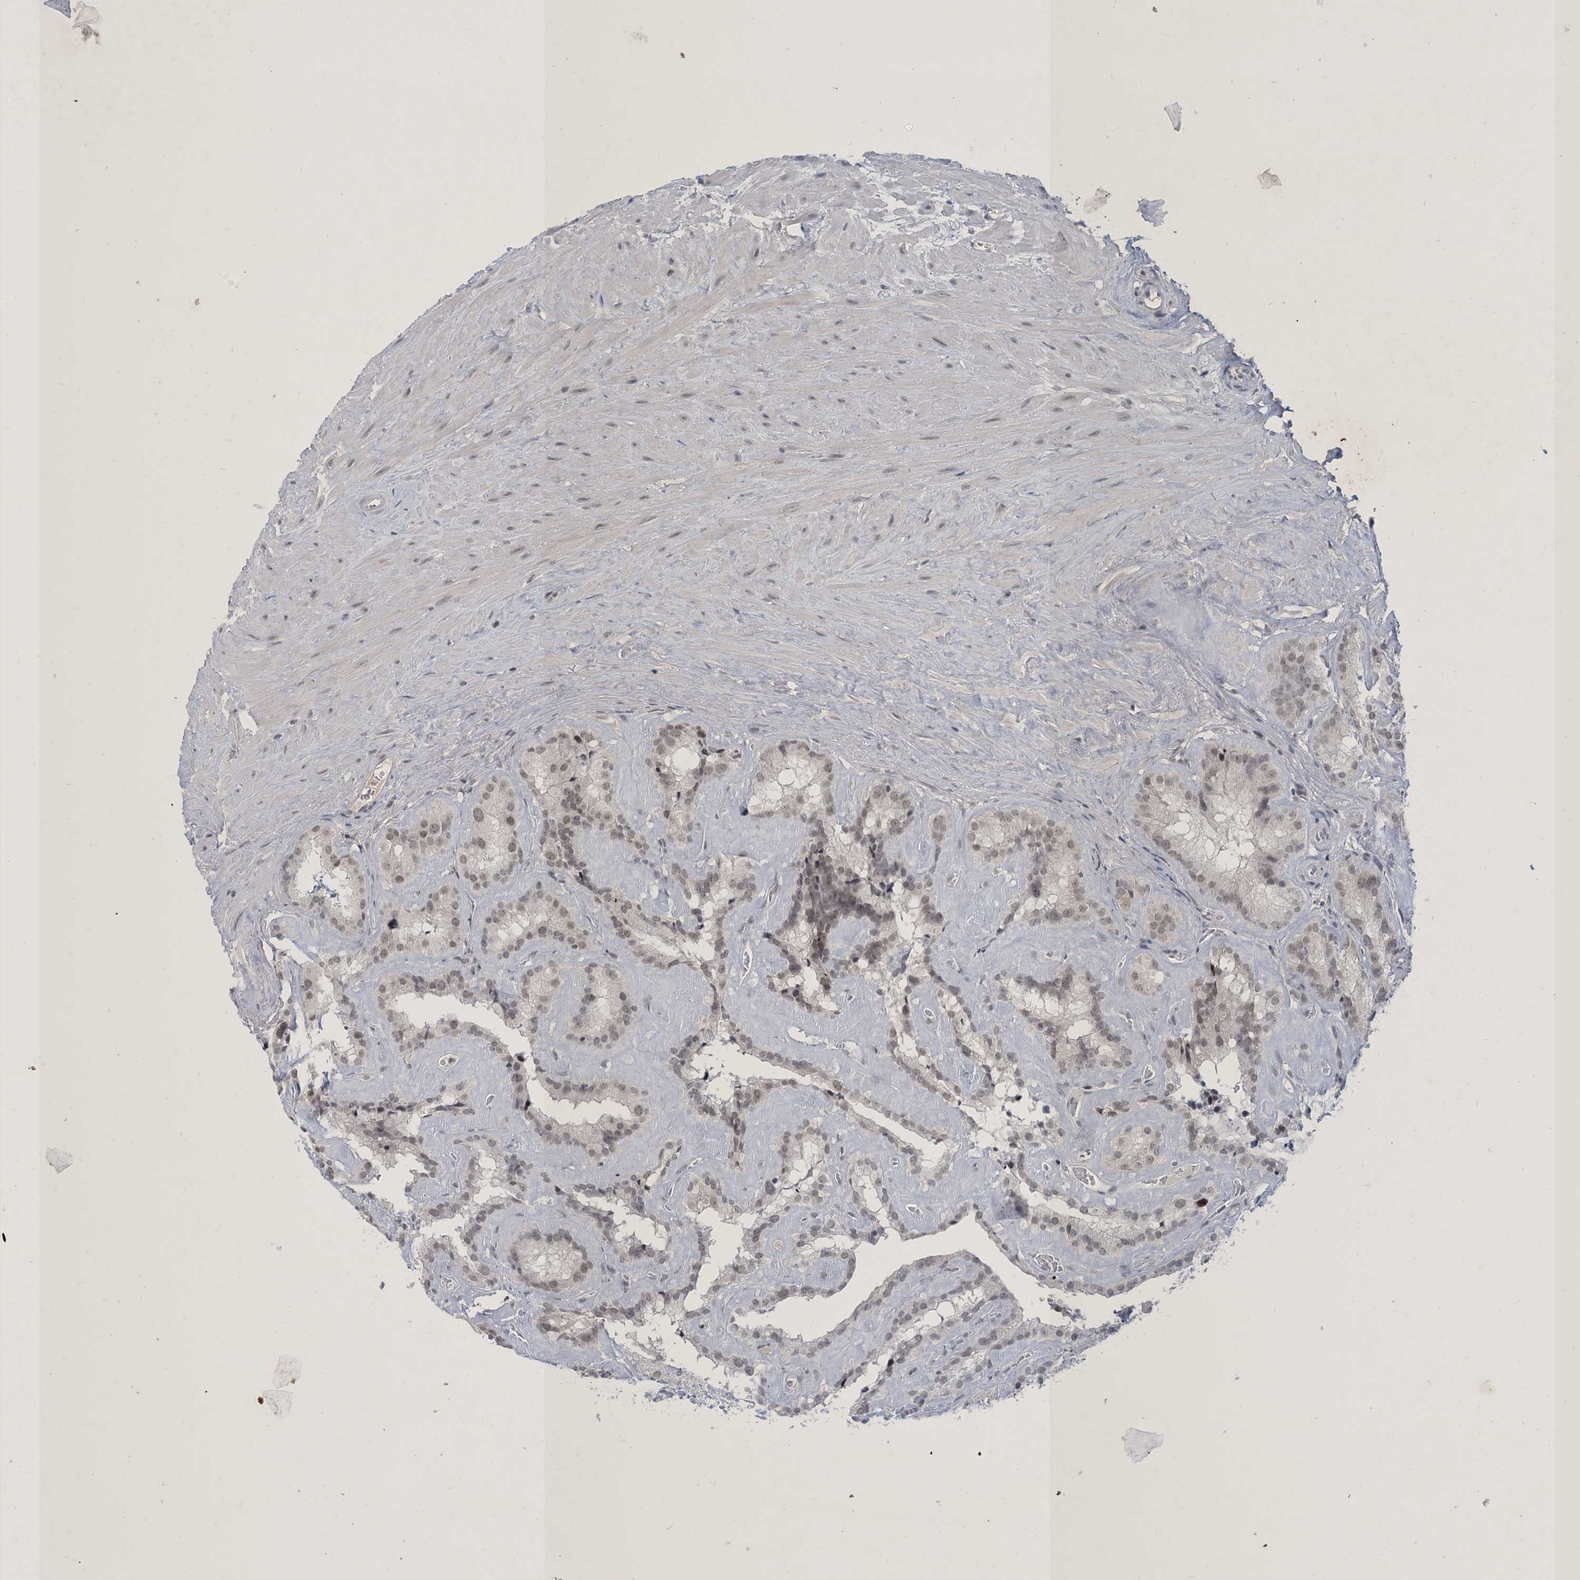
{"staining": {"intensity": "weak", "quantity": "25%-75%", "location": "nuclear"}, "tissue": "seminal vesicle", "cell_type": "Glandular cells", "image_type": "normal", "snomed": [{"axis": "morphology", "description": "Normal tissue, NOS"}, {"axis": "topography", "description": "Prostate"}, {"axis": "topography", "description": "Seminal veicle"}], "caption": "An image of seminal vesicle stained for a protein shows weak nuclear brown staining in glandular cells. (Brightfield microscopy of DAB IHC at high magnification).", "gene": "ZNF674", "patient": {"sex": "male", "age": 59}}